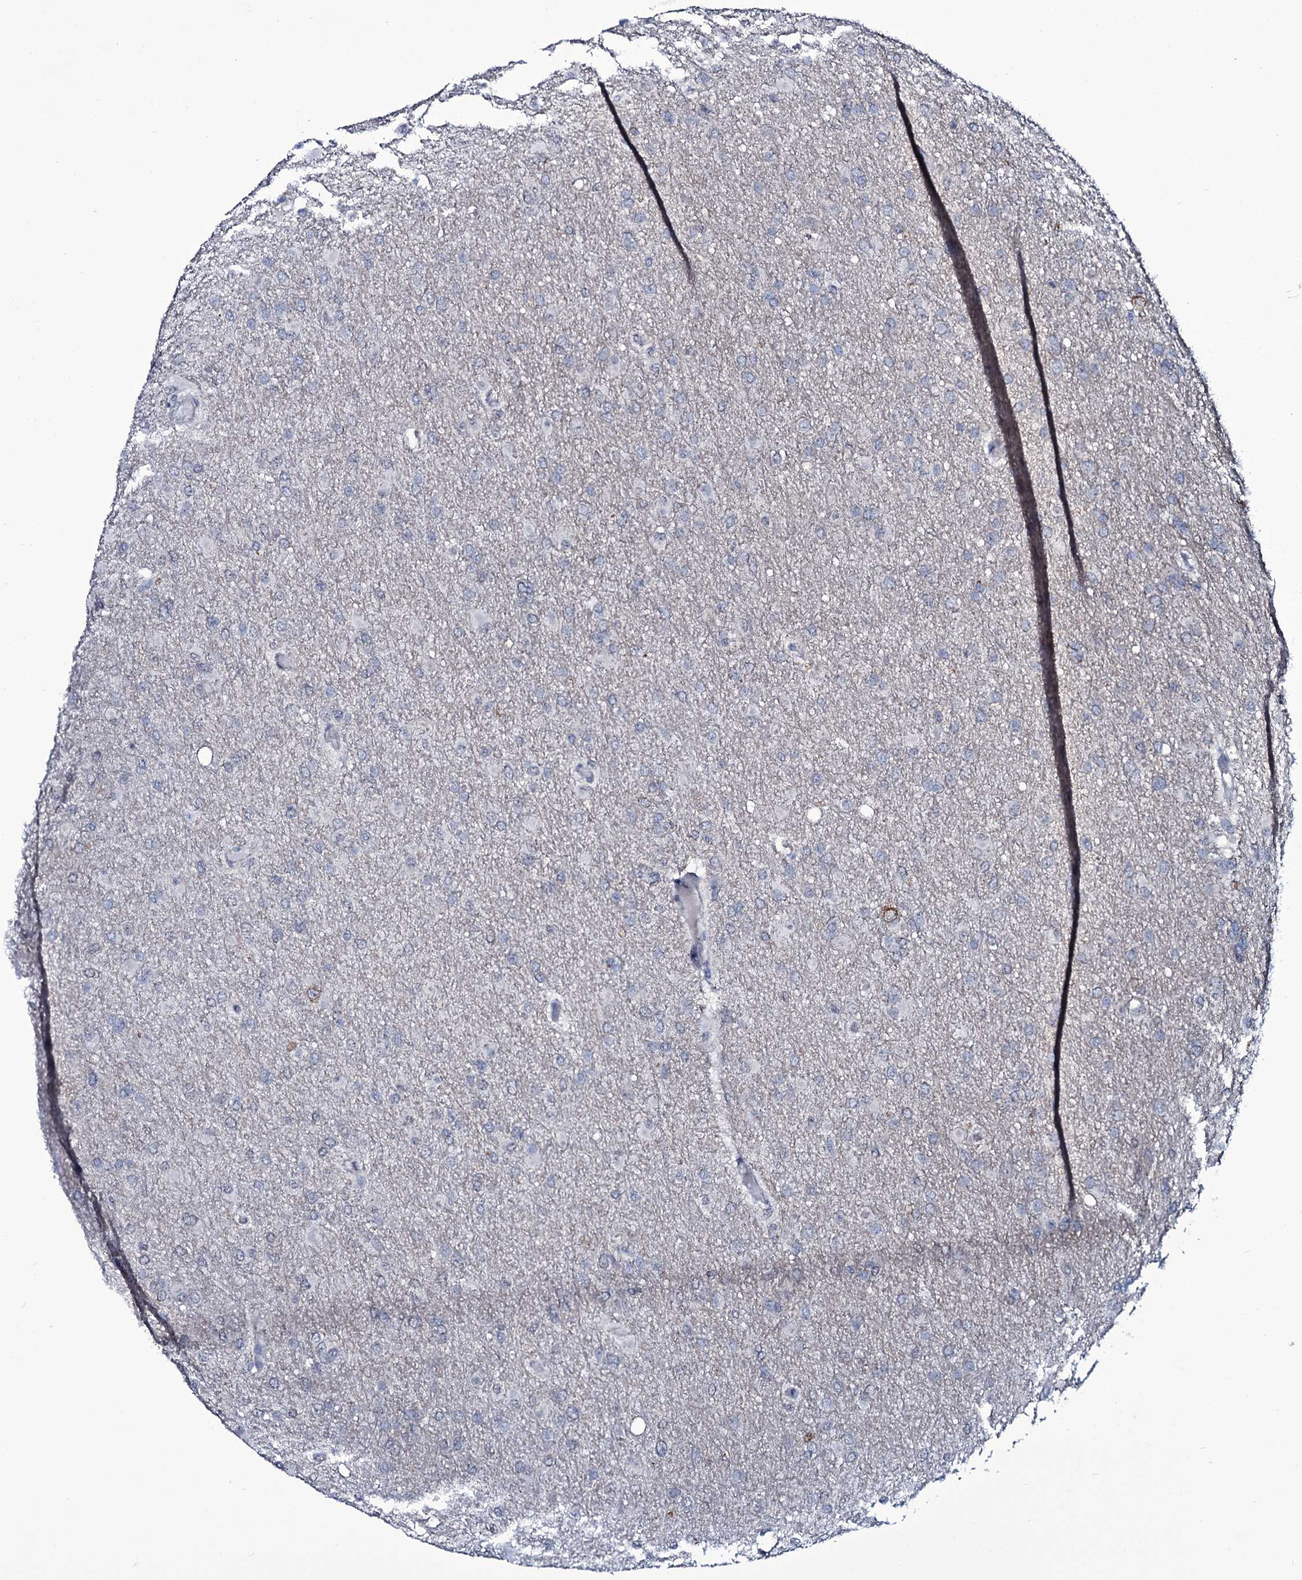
{"staining": {"intensity": "negative", "quantity": "none", "location": "none"}, "tissue": "glioma", "cell_type": "Tumor cells", "image_type": "cancer", "snomed": [{"axis": "morphology", "description": "Glioma, malignant, High grade"}, {"axis": "topography", "description": "Cerebral cortex"}], "caption": "Tumor cells show no significant expression in glioma. Nuclei are stained in blue.", "gene": "WIPF3", "patient": {"sex": "female", "age": 36}}